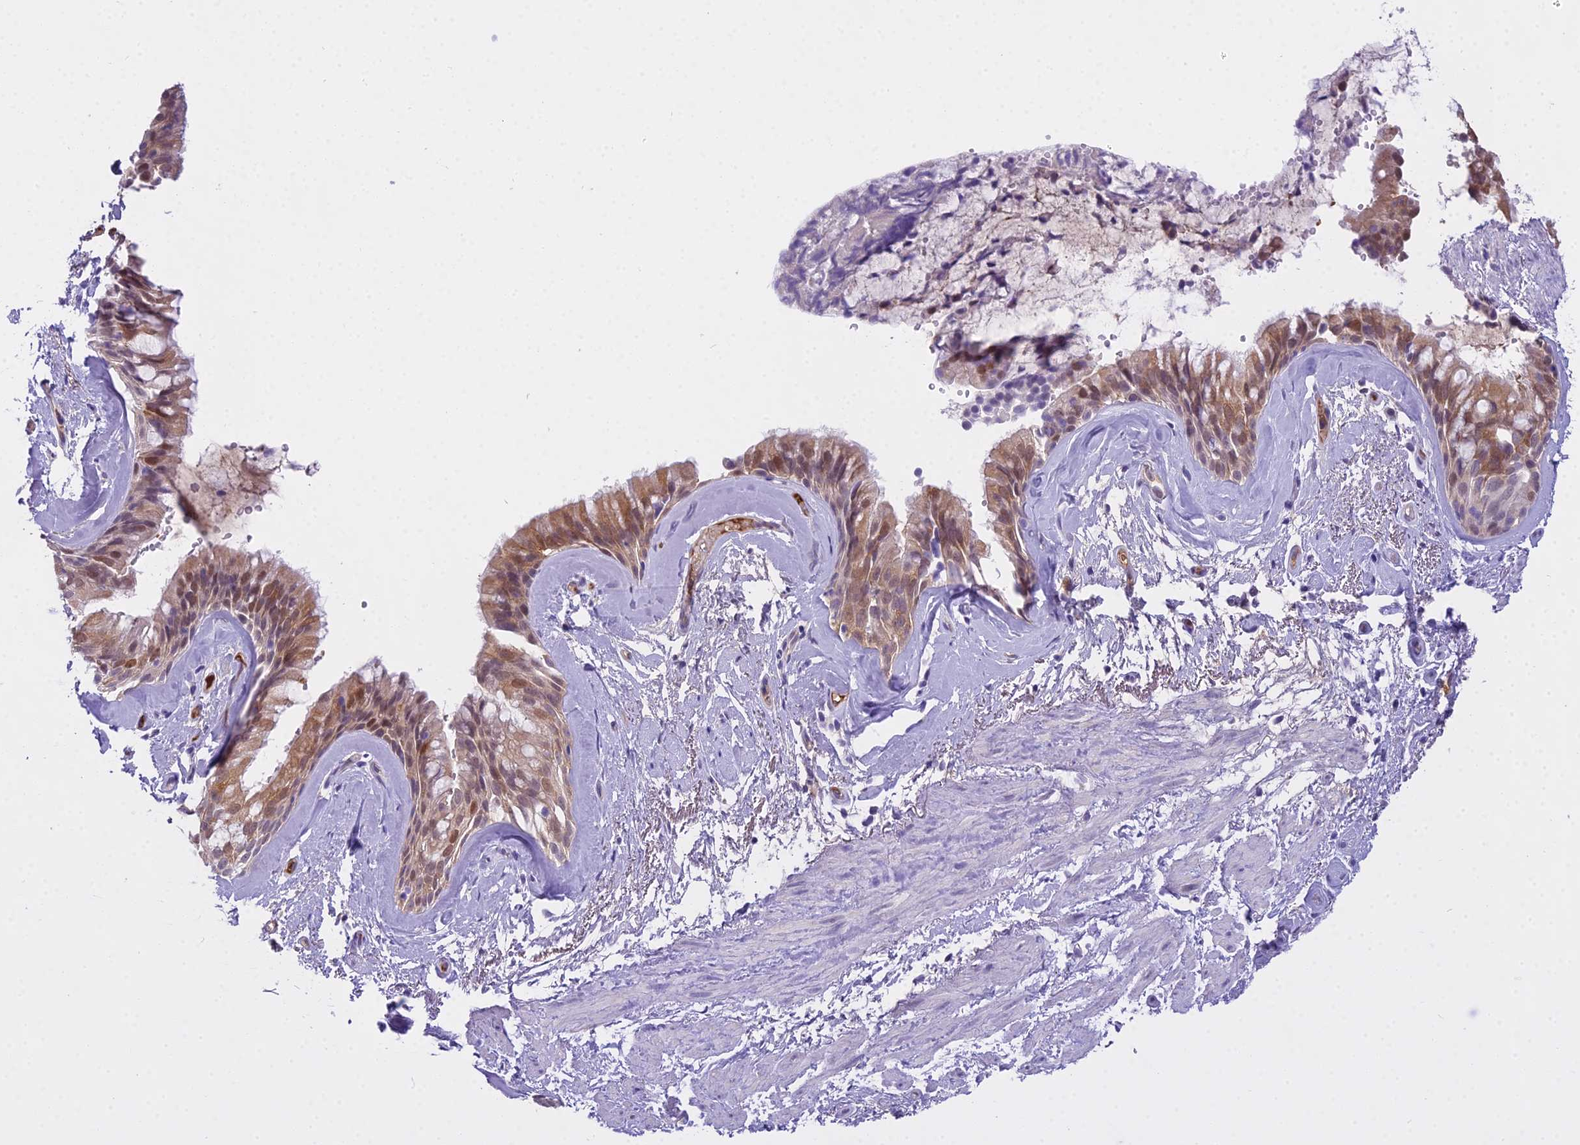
{"staining": {"intensity": "moderate", "quantity": ">75%", "location": "cytoplasmic/membranous,nuclear"}, "tissue": "bronchus", "cell_type": "Respiratory epithelial cells", "image_type": "normal", "snomed": [{"axis": "morphology", "description": "Normal tissue, NOS"}, {"axis": "topography", "description": "Cartilage tissue"}, {"axis": "topography", "description": "Bronchus"}], "caption": "Brown immunohistochemical staining in normal bronchus shows moderate cytoplasmic/membranous,nuclear staining in approximately >75% of respiratory epithelial cells. The protein of interest is stained brown, and the nuclei are stained in blue (DAB (3,3'-diaminobenzidine) IHC with brightfield microscopy, high magnification).", "gene": "MAT2A", "patient": {"sex": "female", "age": 66}}